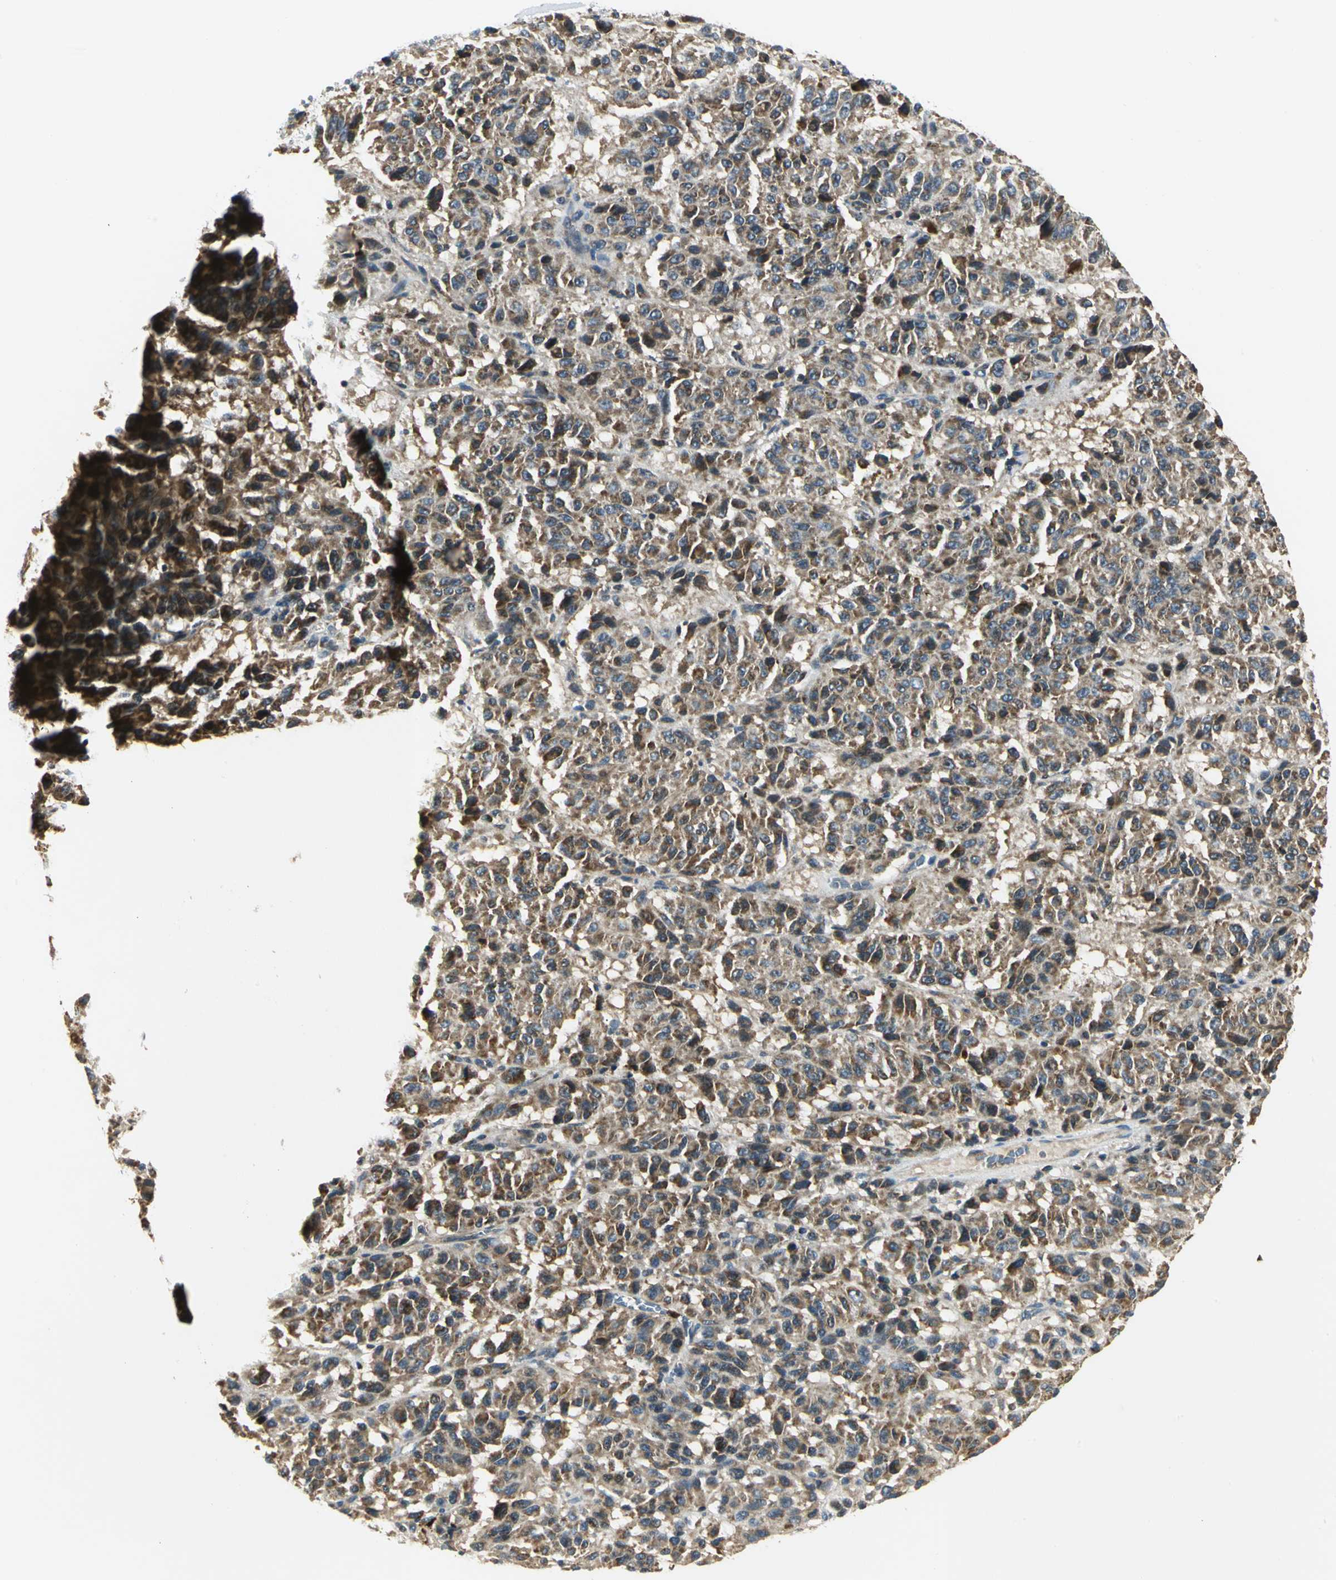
{"staining": {"intensity": "moderate", "quantity": ">75%", "location": "cytoplasmic/membranous"}, "tissue": "melanoma", "cell_type": "Tumor cells", "image_type": "cancer", "snomed": [{"axis": "morphology", "description": "Malignant melanoma, Metastatic site"}, {"axis": "topography", "description": "Lung"}], "caption": "Human malignant melanoma (metastatic site) stained for a protein (brown) demonstrates moderate cytoplasmic/membranous positive positivity in about >75% of tumor cells.", "gene": "USP40", "patient": {"sex": "male", "age": 64}}